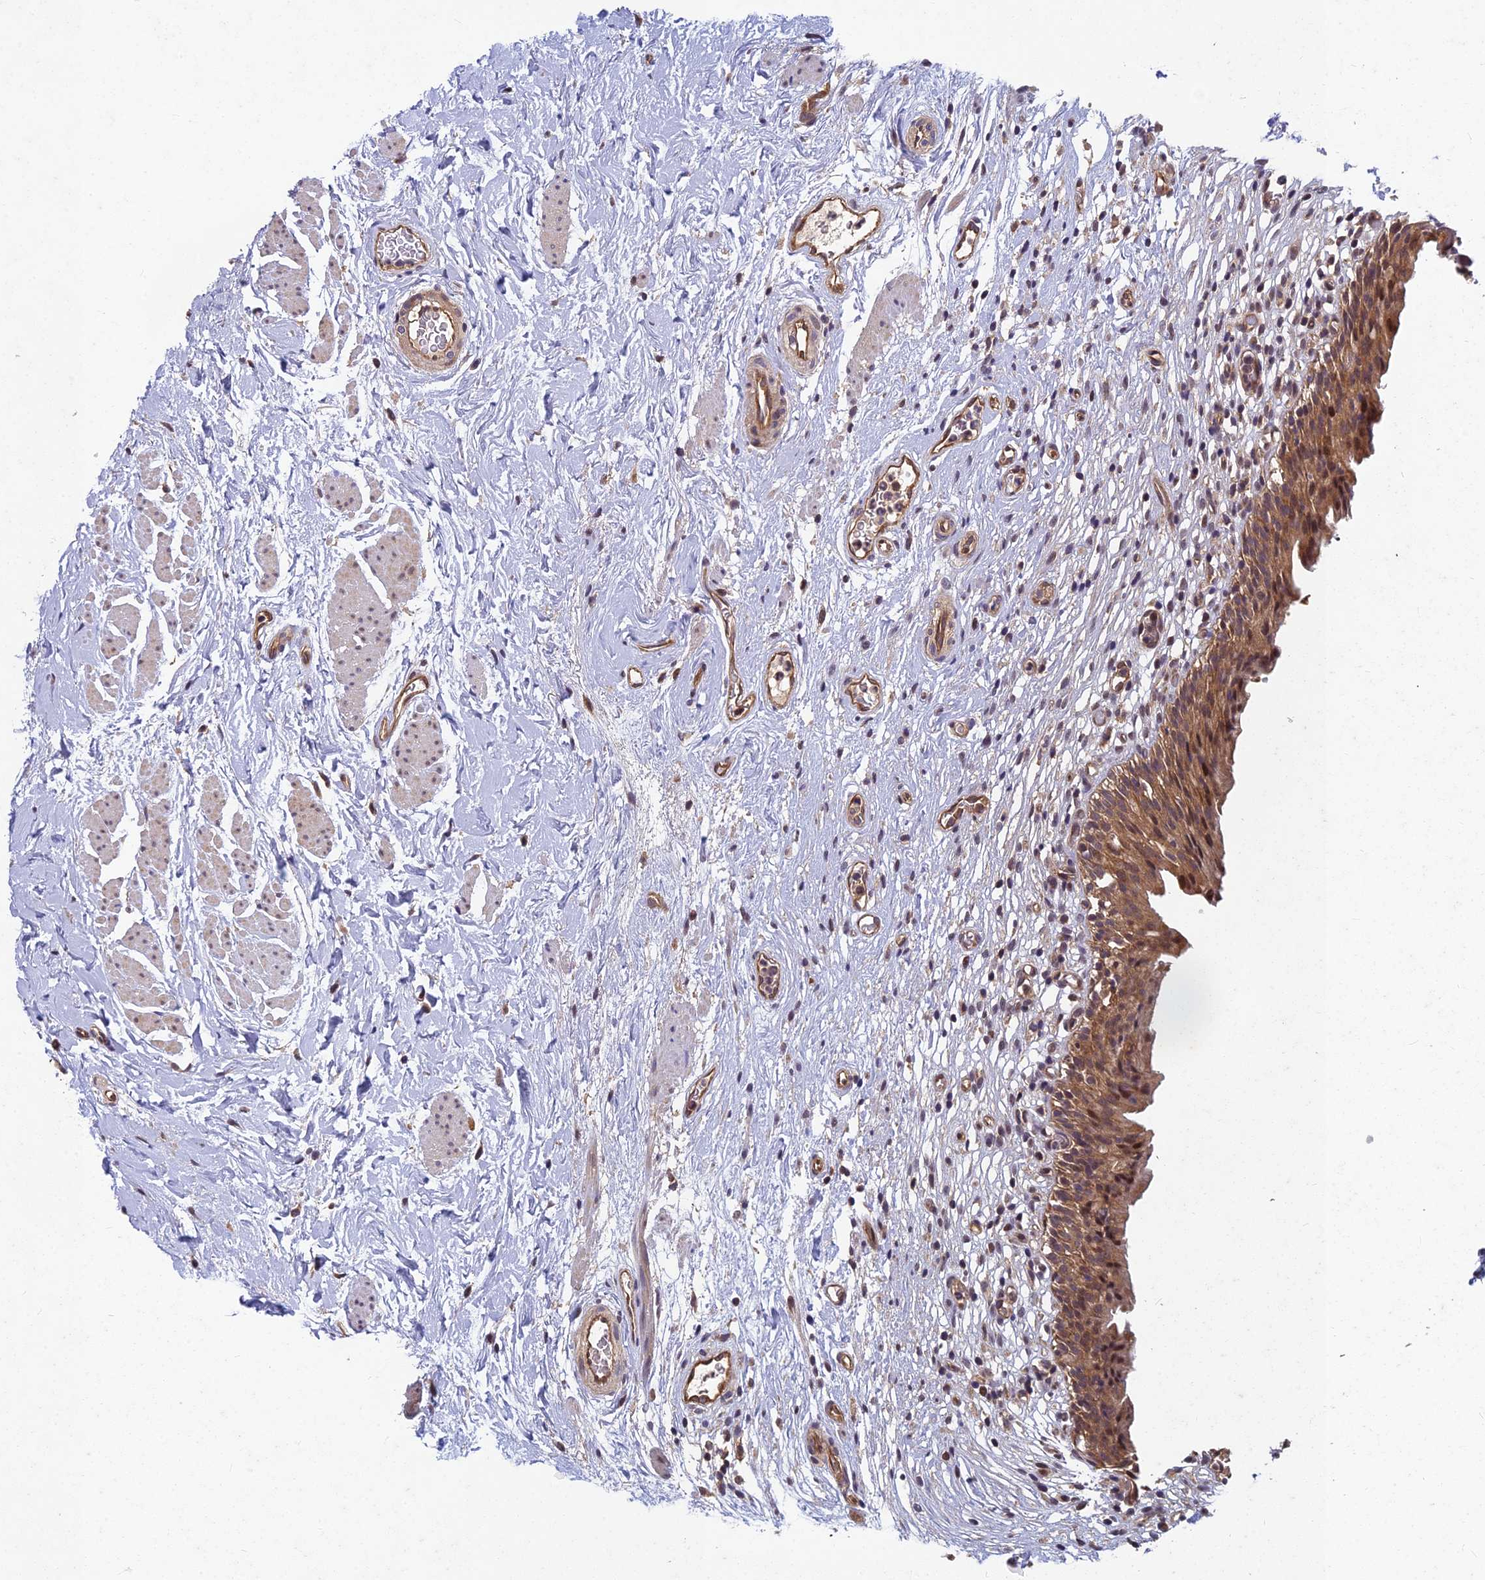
{"staining": {"intensity": "moderate", "quantity": ">75%", "location": "cytoplasmic/membranous,nuclear"}, "tissue": "urinary bladder", "cell_type": "Urothelial cells", "image_type": "normal", "snomed": [{"axis": "morphology", "description": "Normal tissue, NOS"}, {"axis": "morphology", "description": "Inflammation, NOS"}, {"axis": "topography", "description": "Urinary bladder"}], "caption": "A histopathology image of human urinary bladder stained for a protein reveals moderate cytoplasmic/membranous,nuclear brown staining in urothelial cells.", "gene": "PIKFYVE", "patient": {"sex": "male", "age": 63}}